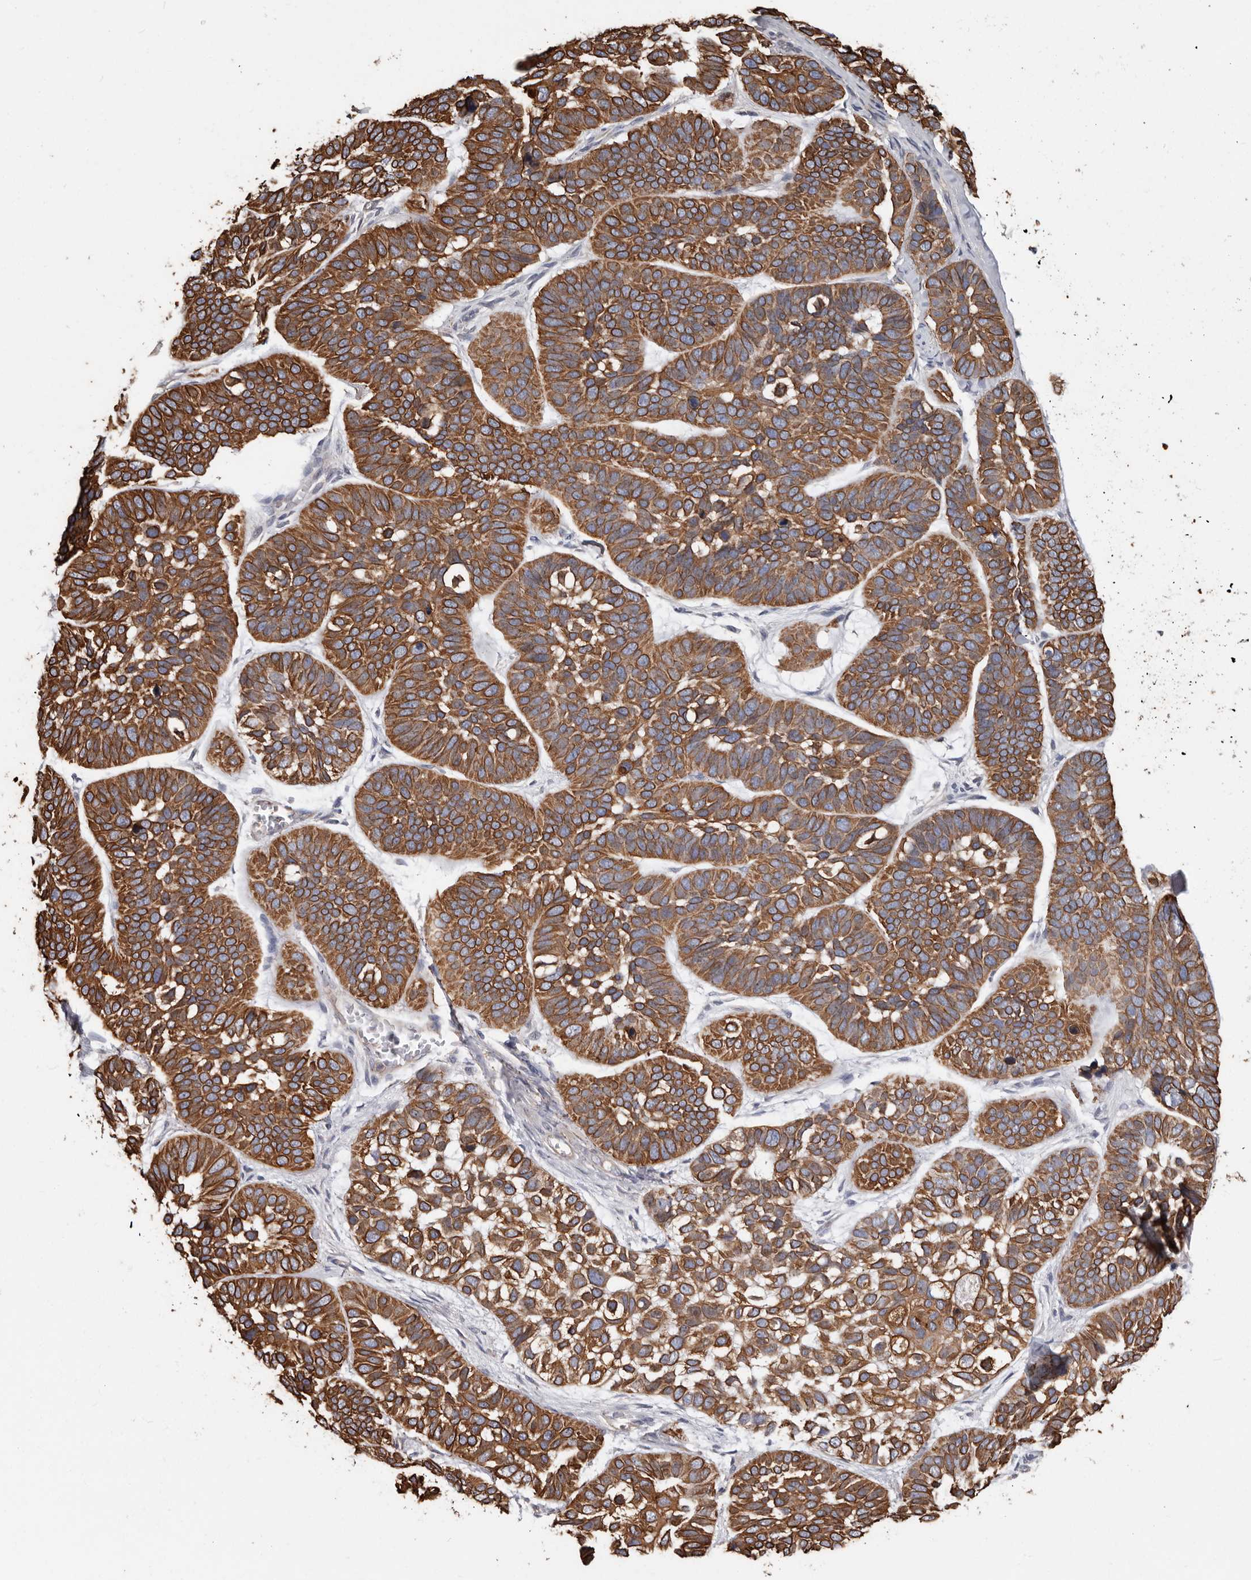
{"staining": {"intensity": "moderate", "quantity": ">75%", "location": "cytoplasmic/membranous"}, "tissue": "skin cancer", "cell_type": "Tumor cells", "image_type": "cancer", "snomed": [{"axis": "morphology", "description": "Basal cell carcinoma"}, {"axis": "topography", "description": "Skin"}], "caption": "This is an image of IHC staining of skin cancer, which shows moderate staining in the cytoplasmic/membranous of tumor cells.", "gene": "MRPL18", "patient": {"sex": "male", "age": 62}}